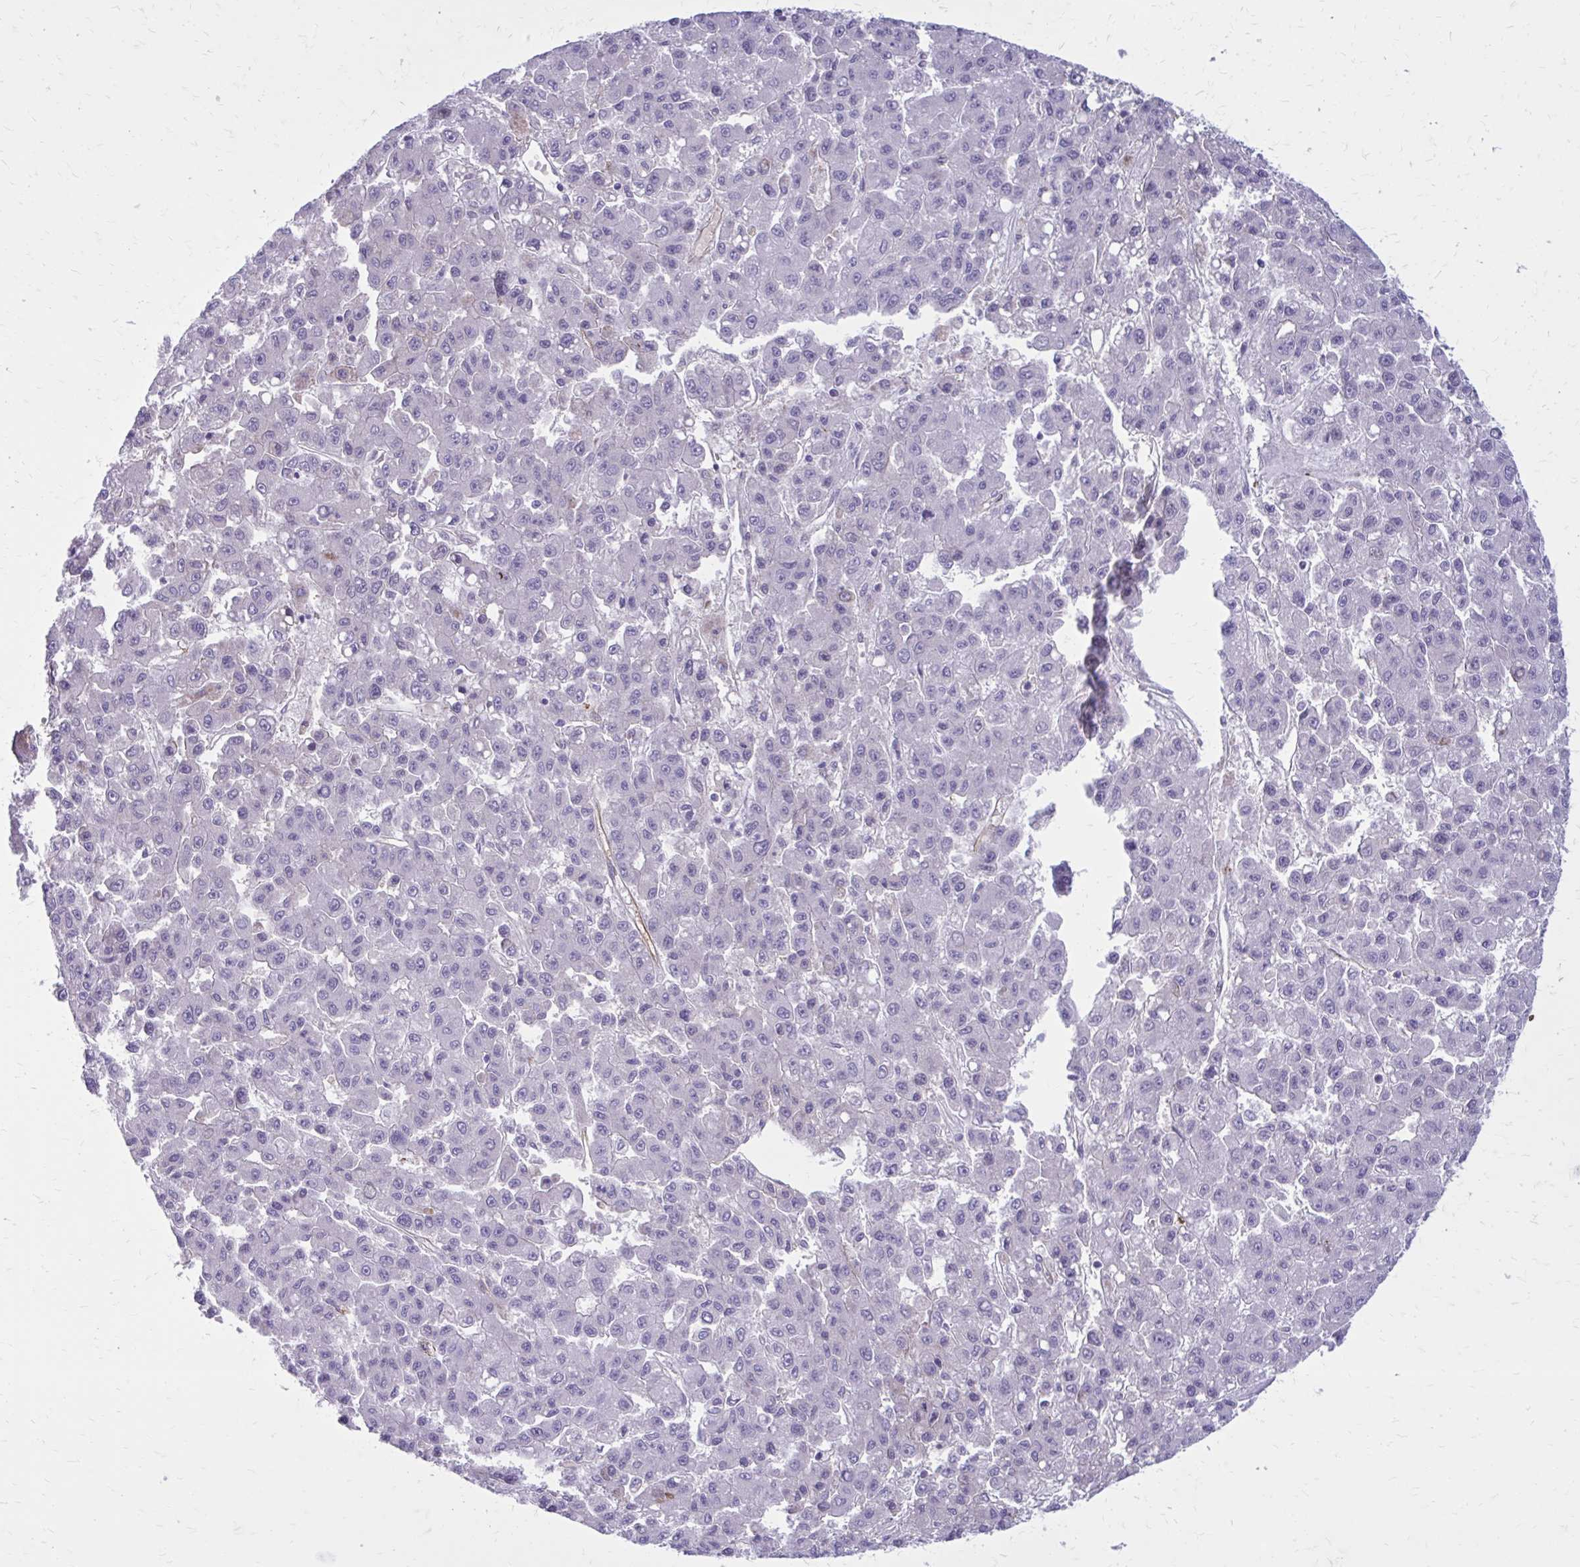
{"staining": {"intensity": "negative", "quantity": "none", "location": "none"}, "tissue": "liver cancer", "cell_type": "Tumor cells", "image_type": "cancer", "snomed": [{"axis": "morphology", "description": "Carcinoma, Hepatocellular, NOS"}, {"axis": "topography", "description": "Liver"}], "caption": "Immunohistochemical staining of liver cancer displays no significant expression in tumor cells.", "gene": "BEND5", "patient": {"sex": "male", "age": 70}}